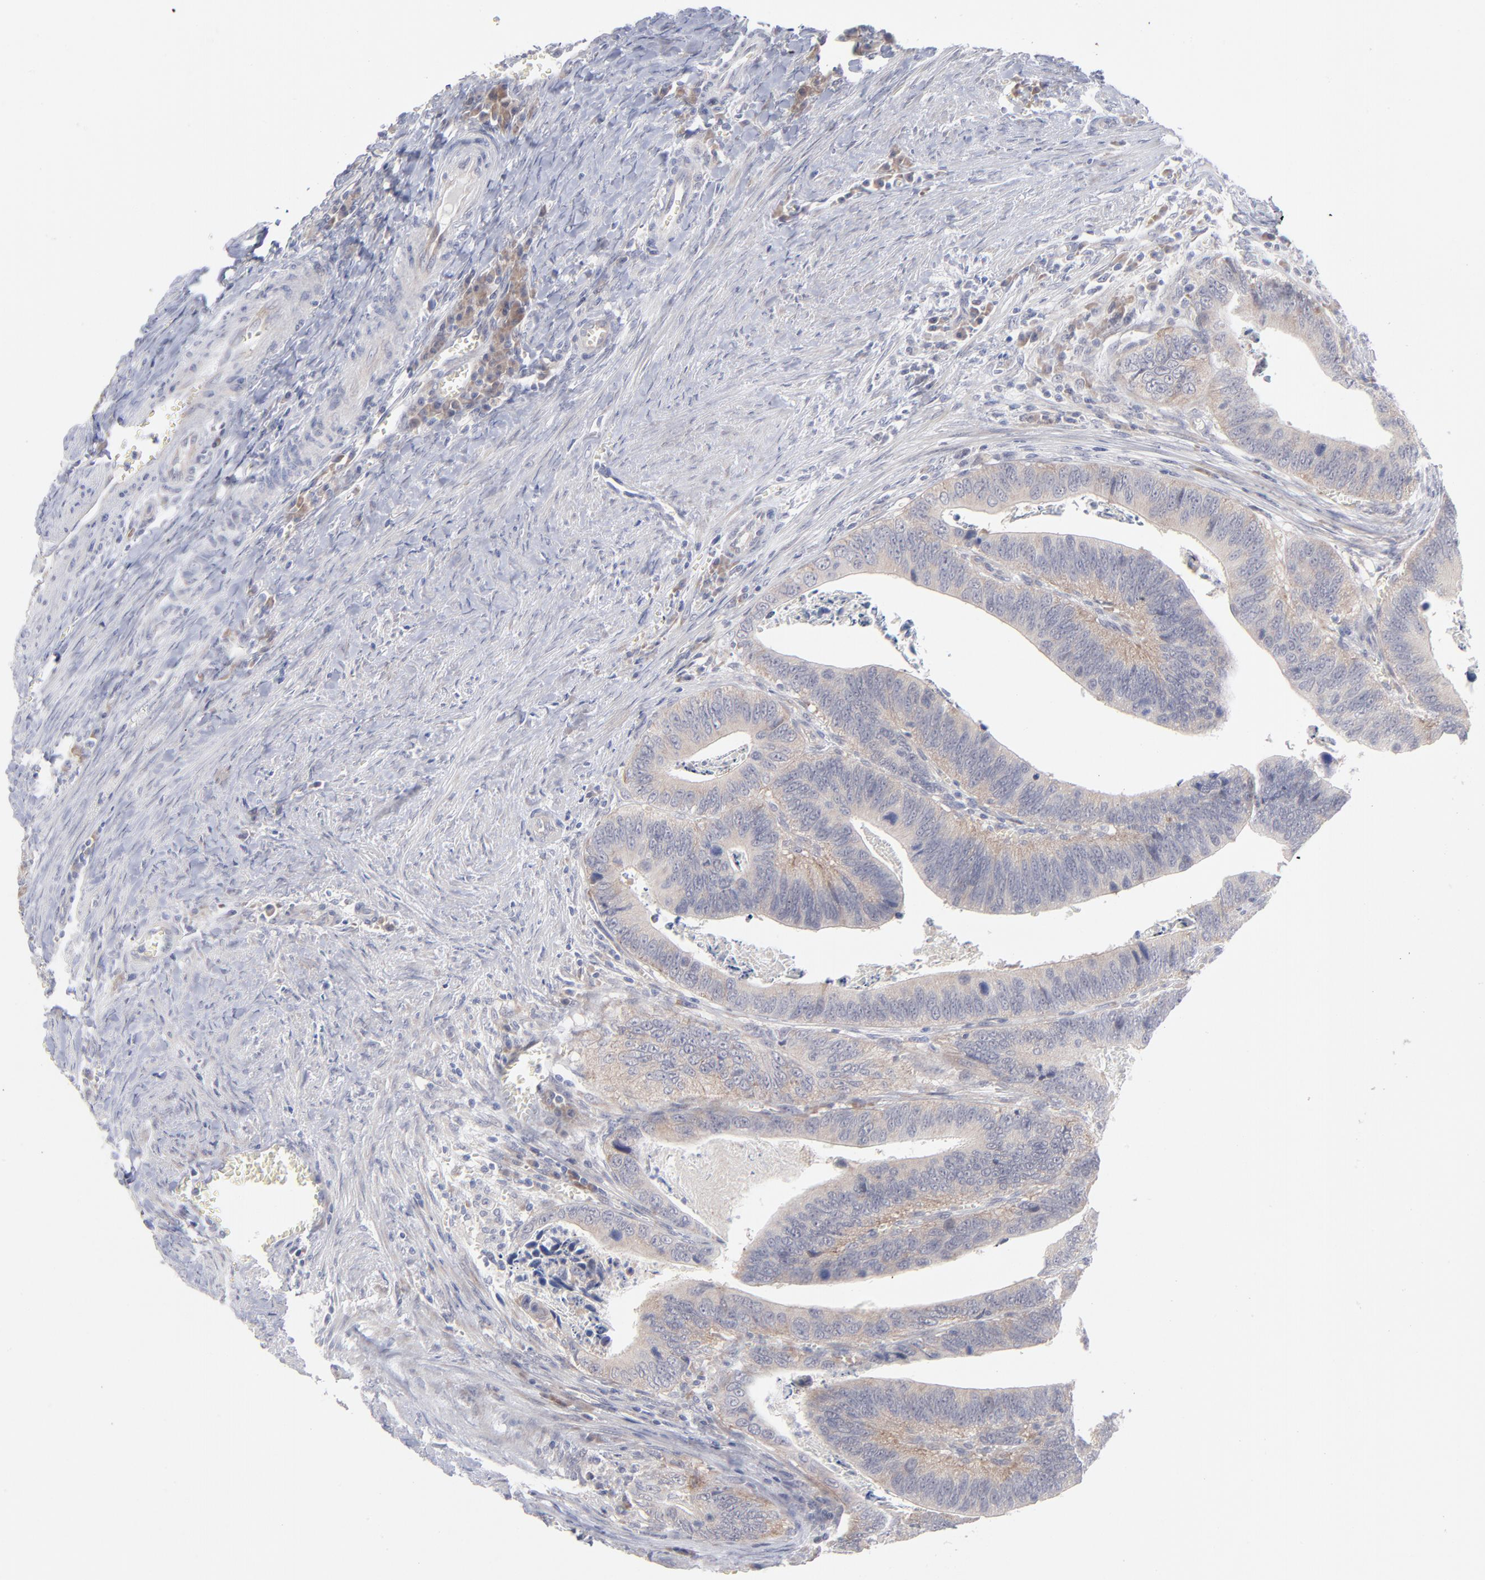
{"staining": {"intensity": "weak", "quantity": ">75%", "location": "cytoplasmic/membranous"}, "tissue": "colorectal cancer", "cell_type": "Tumor cells", "image_type": "cancer", "snomed": [{"axis": "morphology", "description": "Adenocarcinoma, NOS"}, {"axis": "topography", "description": "Colon"}], "caption": "Immunohistochemical staining of human colorectal cancer (adenocarcinoma) shows weak cytoplasmic/membranous protein expression in approximately >75% of tumor cells. (DAB (3,3'-diaminobenzidine) = brown stain, brightfield microscopy at high magnification).", "gene": "RPS24", "patient": {"sex": "male", "age": 72}}